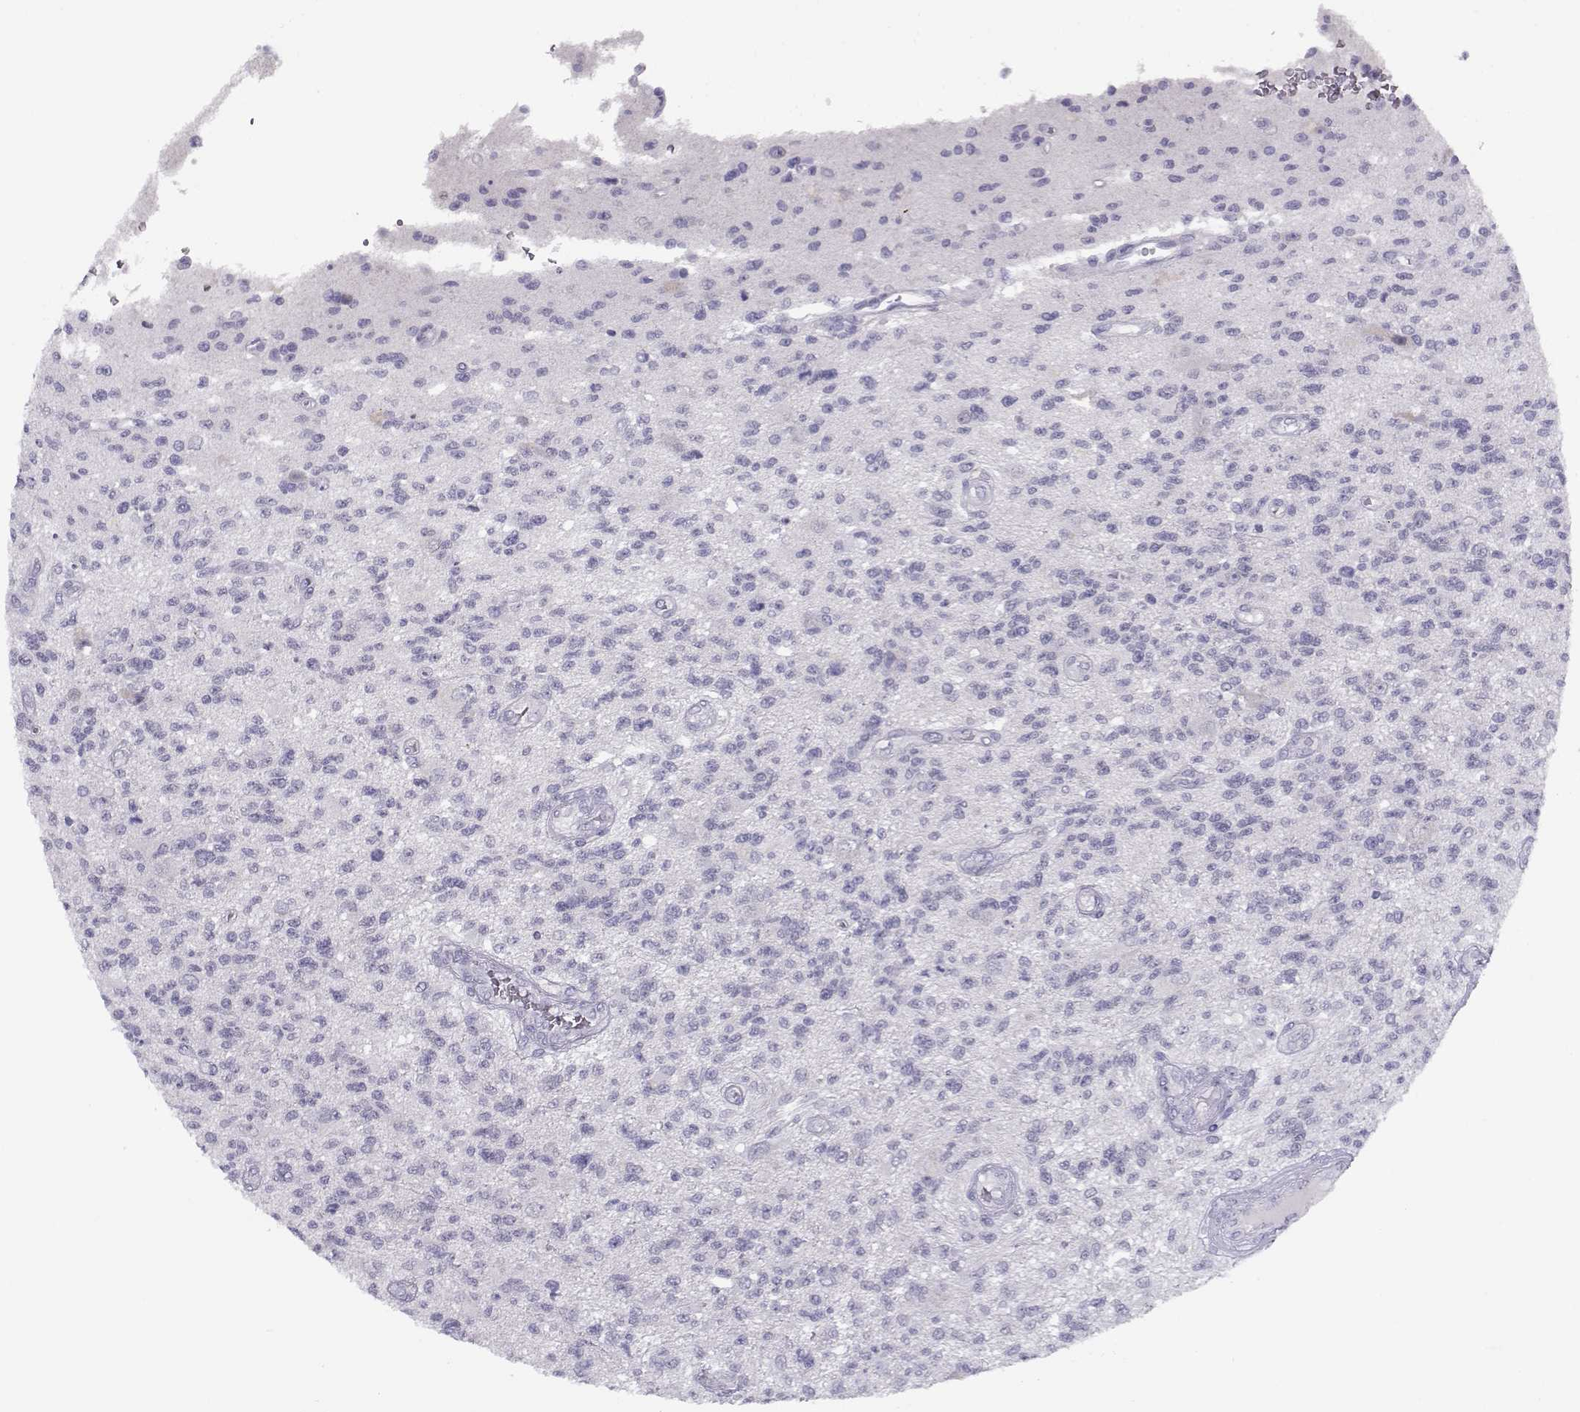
{"staining": {"intensity": "negative", "quantity": "none", "location": "none"}, "tissue": "glioma", "cell_type": "Tumor cells", "image_type": "cancer", "snomed": [{"axis": "morphology", "description": "Glioma, malignant, High grade"}, {"axis": "topography", "description": "Brain"}], "caption": "A photomicrograph of high-grade glioma (malignant) stained for a protein demonstrates no brown staining in tumor cells.", "gene": "CFAP77", "patient": {"sex": "male", "age": 56}}